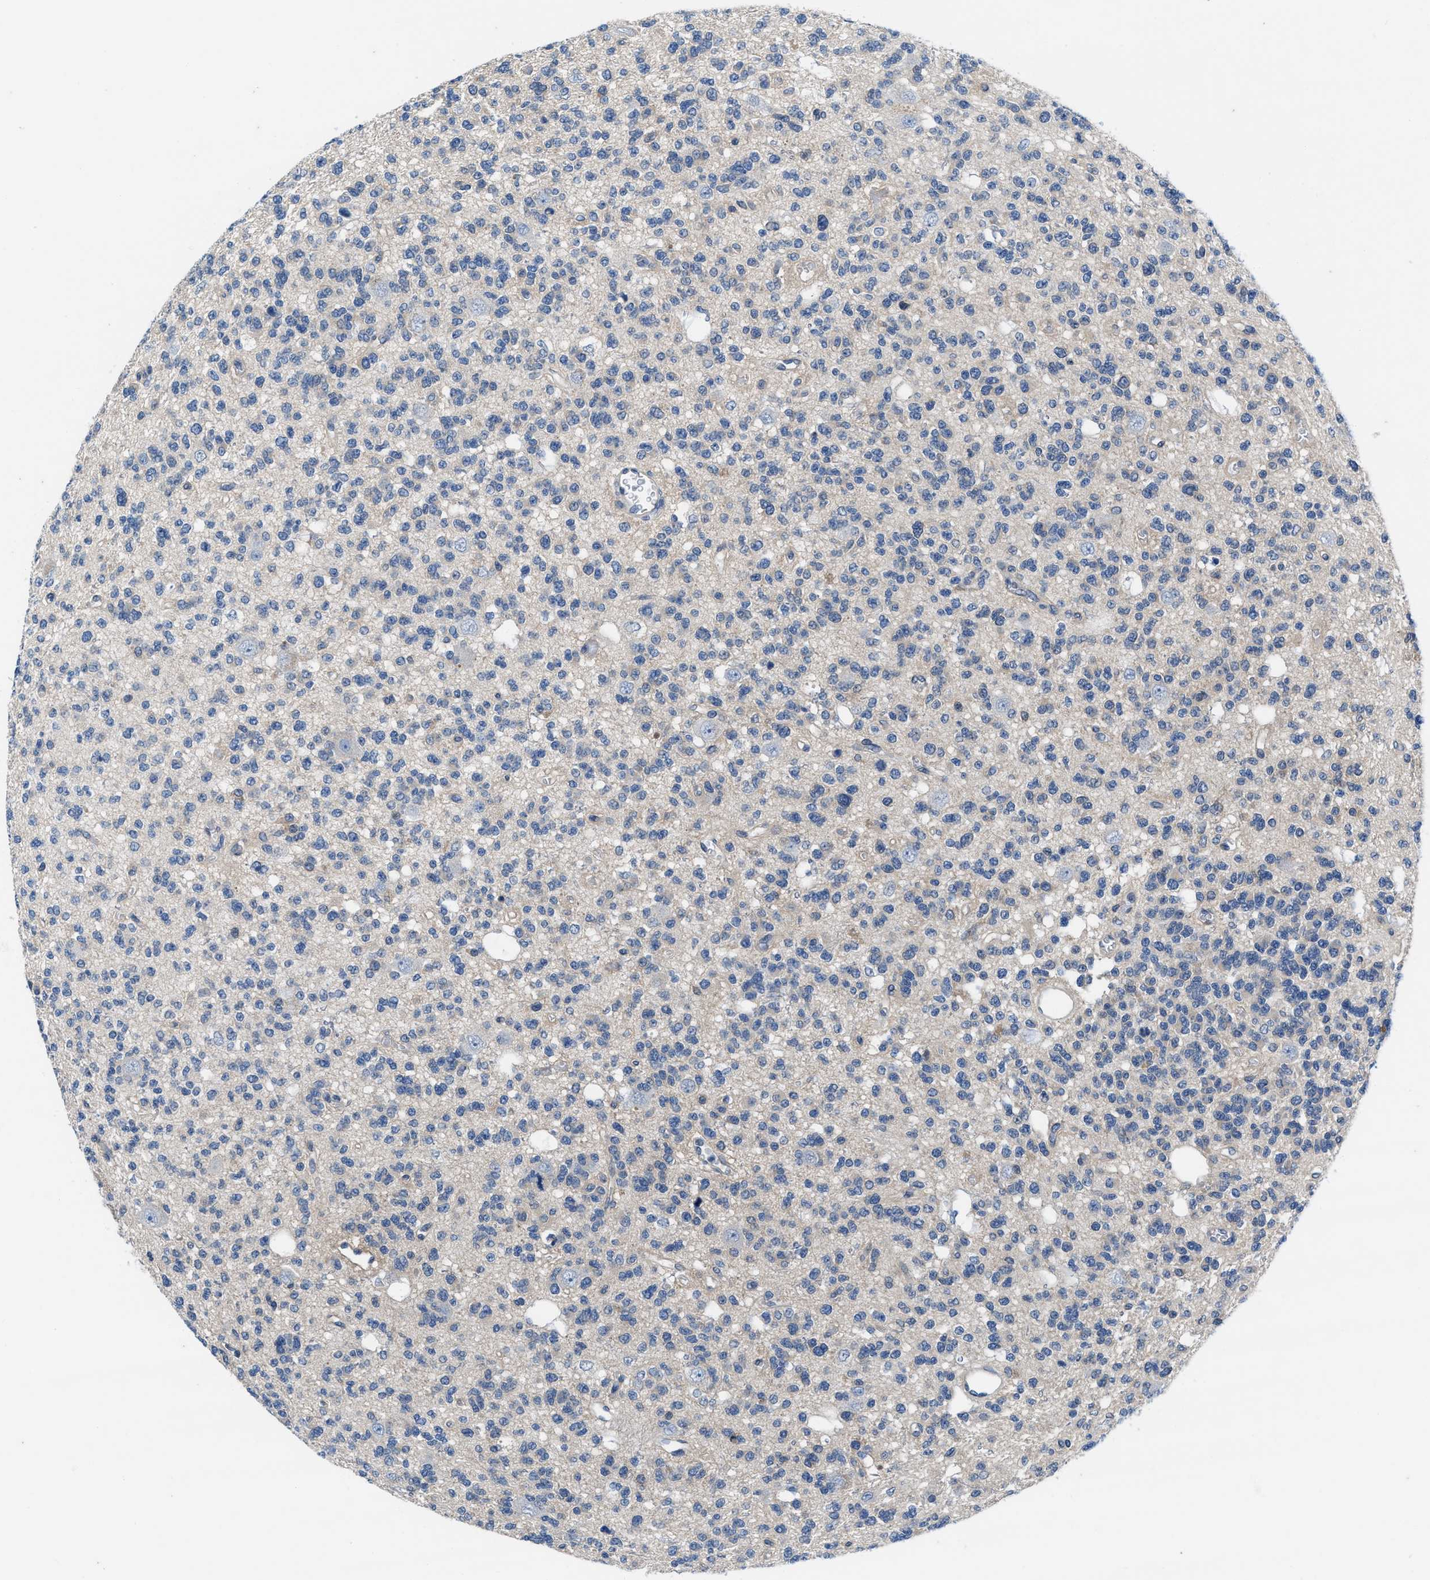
{"staining": {"intensity": "negative", "quantity": "none", "location": "none"}, "tissue": "glioma", "cell_type": "Tumor cells", "image_type": "cancer", "snomed": [{"axis": "morphology", "description": "Glioma, malignant, Low grade"}, {"axis": "topography", "description": "Brain"}], "caption": "An IHC photomicrograph of low-grade glioma (malignant) is shown. There is no staining in tumor cells of low-grade glioma (malignant).", "gene": "NUDT5", "patient": {"sex": "male", "age": 38}}